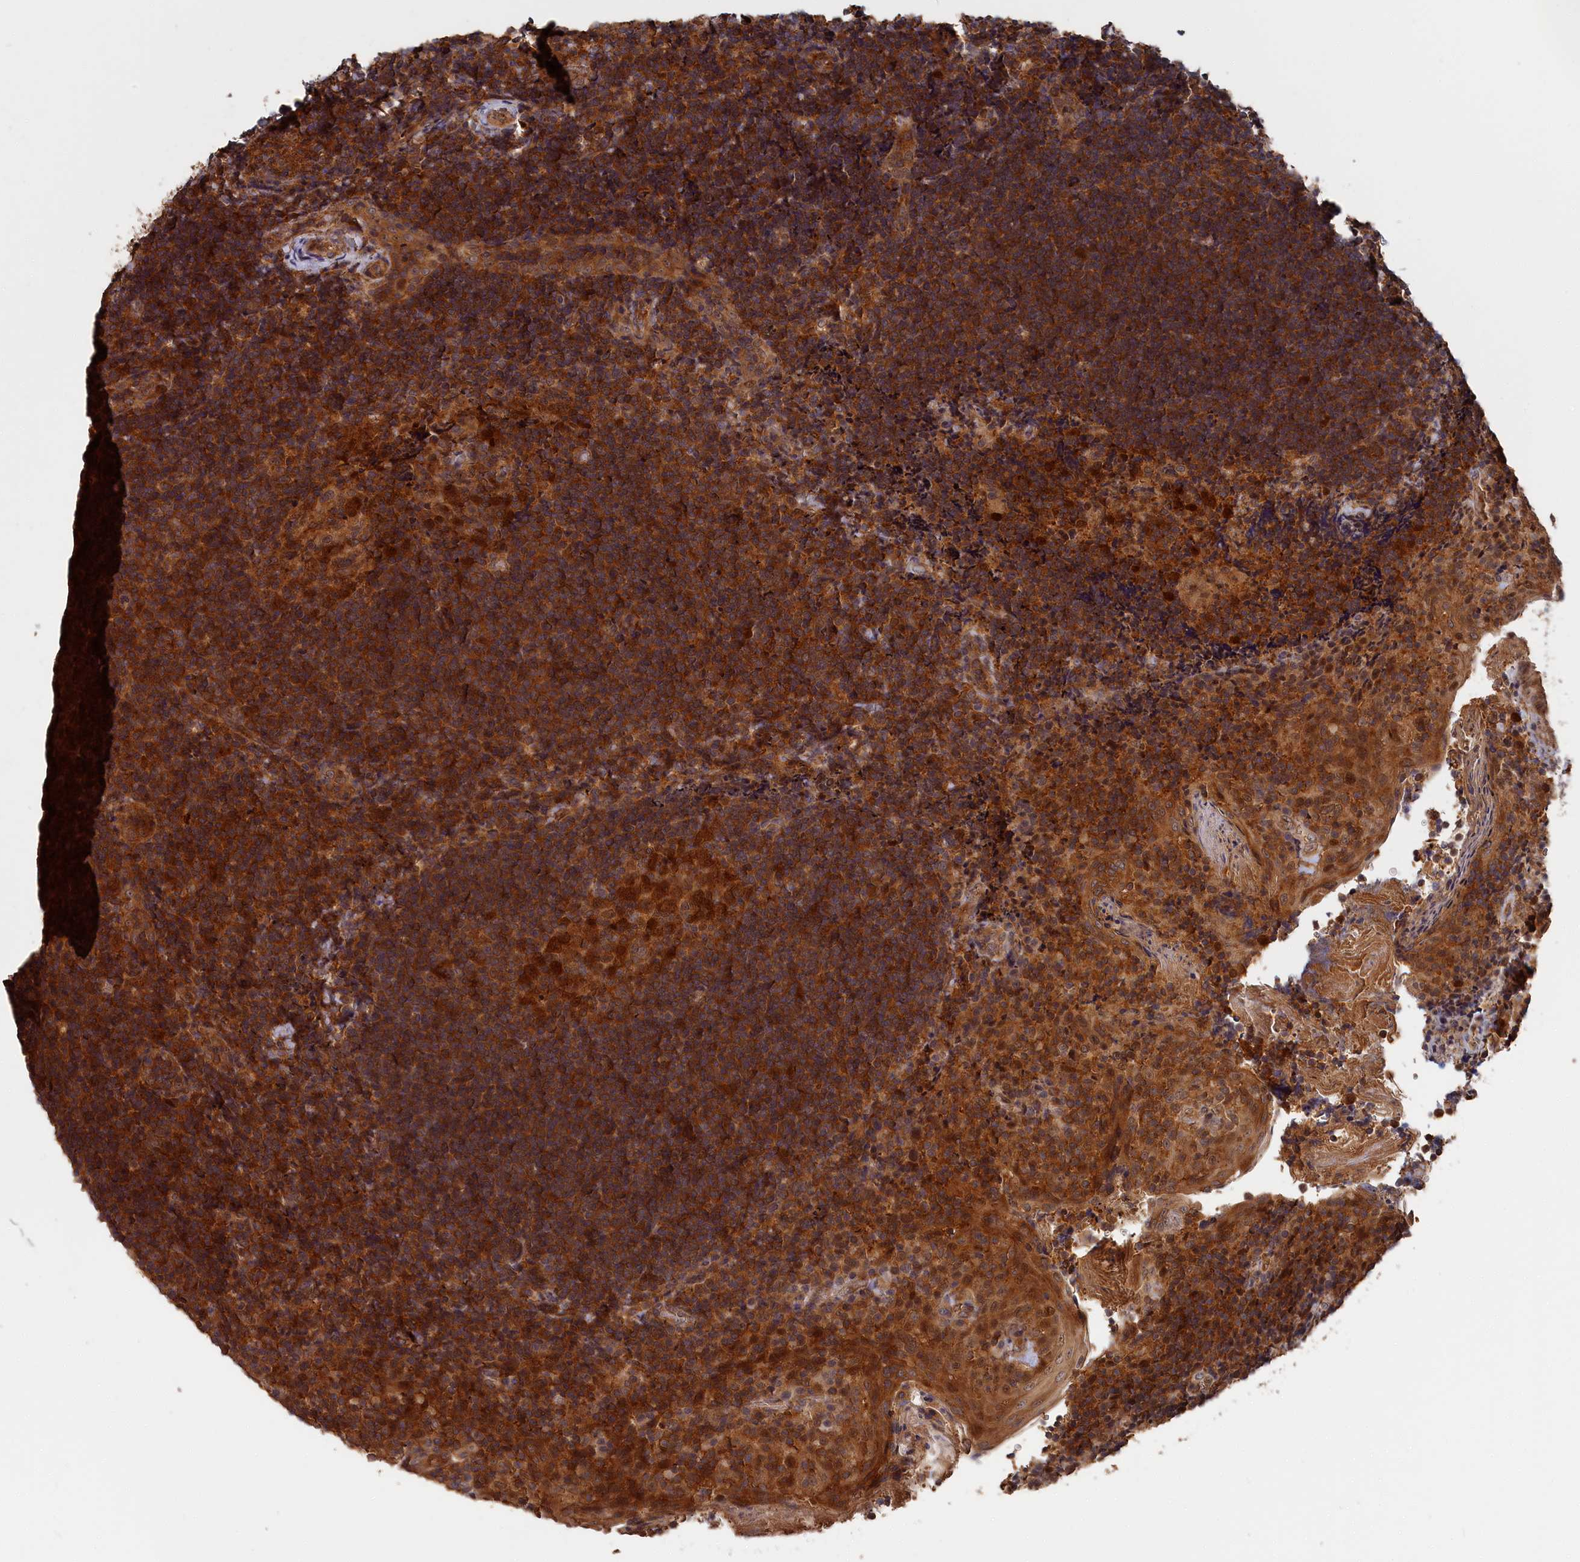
{"staining": {"intensity": "strong", "quantity": "25%-75%", "location": "cytoplasmic/membranous,nuclear"}, "tissue": "tonsil", "cell_type": "Germinal center cells", "image_type": "normal", "snomed": [{"axis": "morphology", "description": "Normal tissue, NOS"}, {"axis": "topography", "description": "Tonsil"}], "caption": "A brown stain shows strong cytoplasmic/membranous,nuclear expression of a protein in germinal center cells of unremarkable human tonsil. The staining was performed using DAB (3,3'-diaminobenzidine), with brown indicating positive protein expression. Nuclei are stained blue with hematoxylin.", "gene": "RMI2", "patient": {"sex": "female", "age": 10}}